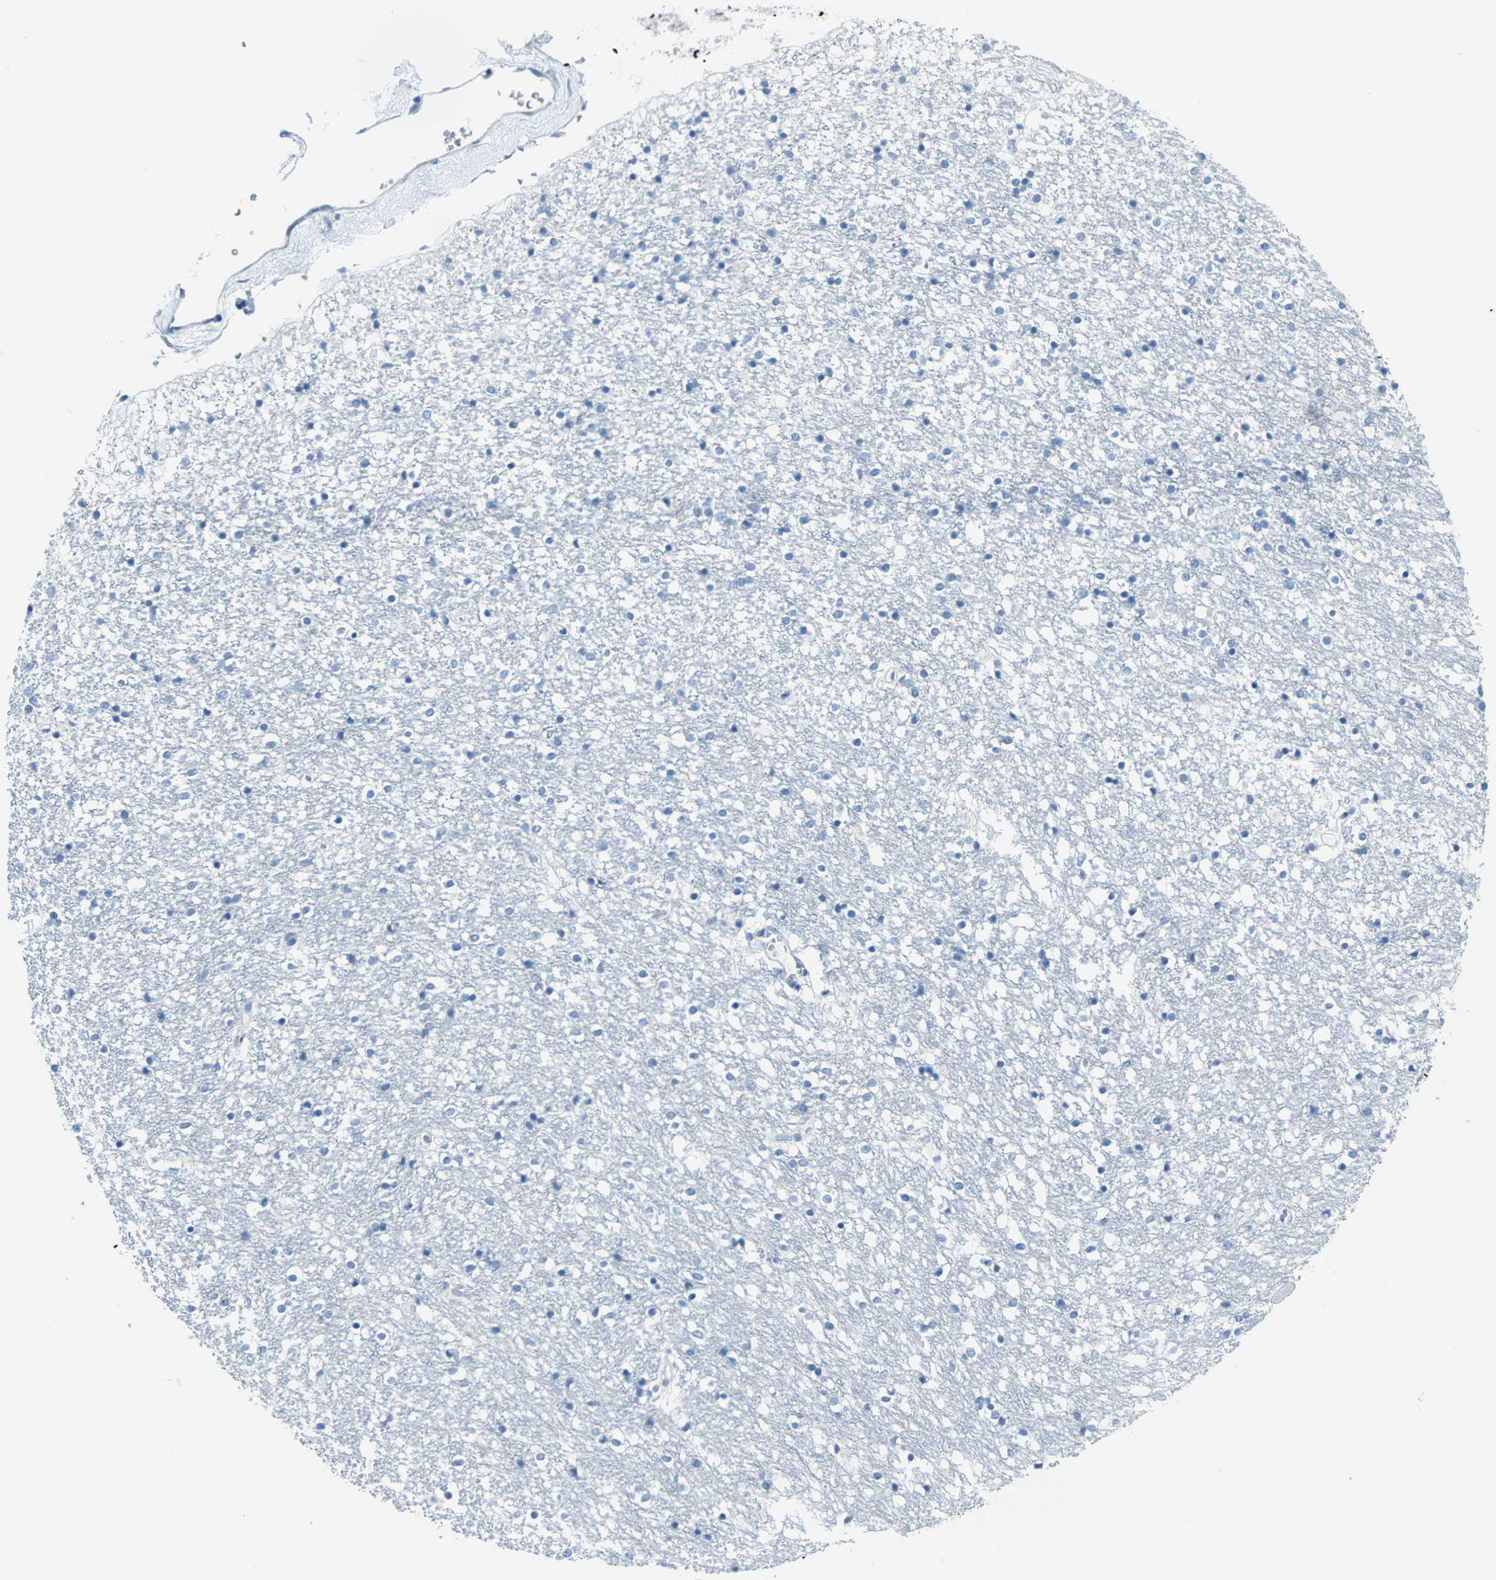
{"staining": {"intensity": "negative", "quantity": "none", "location": "none"}, "tissue": "caudate", "cell_type": "Glial cells", "image_type": "normal", "snomed": [{"axis": "morphology", "description": "Normal tissue, NOS"}, {"axis": "topography", "description": "Lateral ventricle wall"}], "caption": "Glial cells show no significant protein positivity in normal caudate.", "gene": "PKLR", "patient": {"sex": "female", "age": 54}}